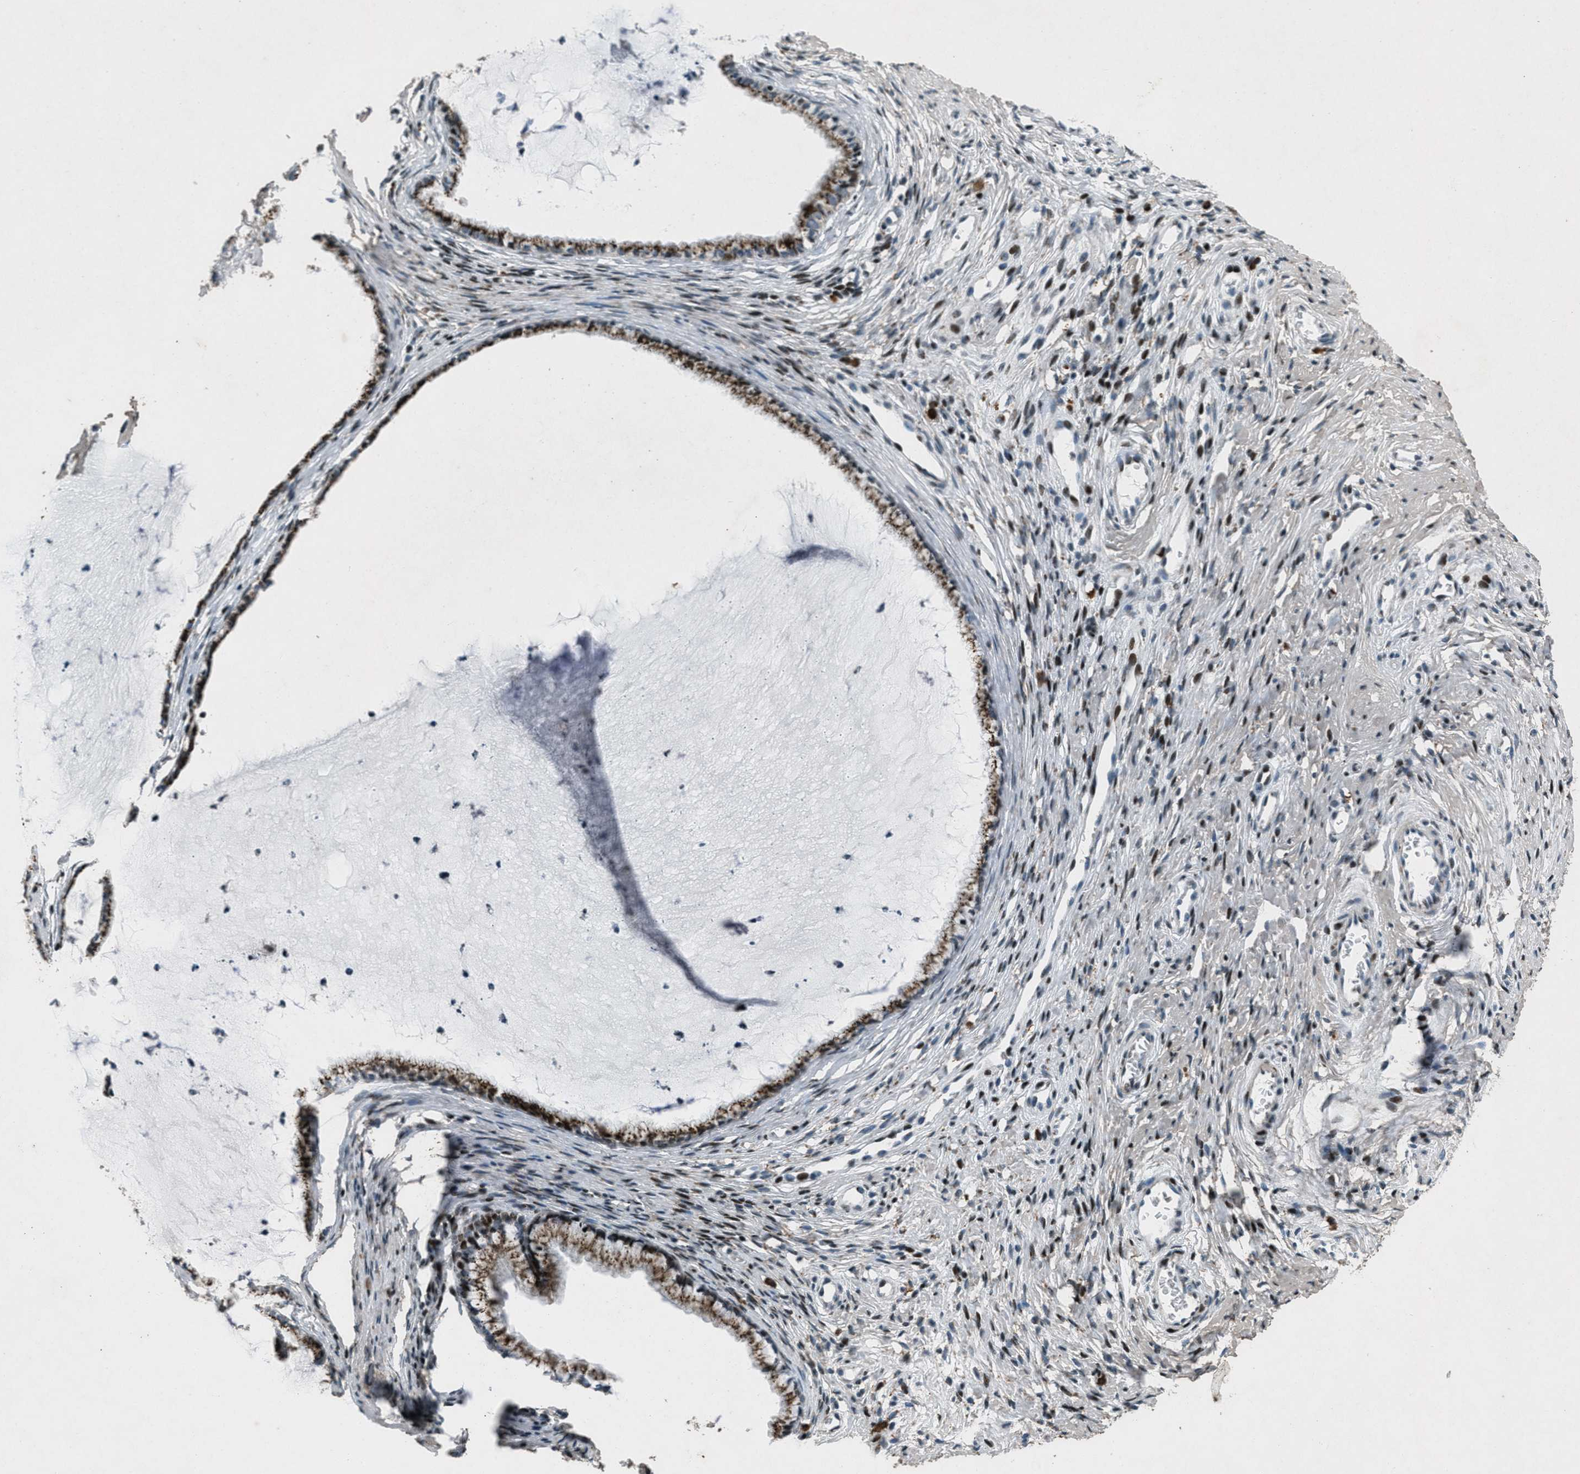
{"staining": {"intensity": "moderate", "quantity": ">75%", "location": "cytoplasmic/membranous"}, "tissue": "cervix", "cell_type": "Glandular cells", "image_type": "normal", "snomed": [{"axis": "morphology", "description": "Normal tissue, NOS"}, {"axis": "topography", "description": "Cervix"}], "caption": "DAB immunohistochemical staining of normal cervix shows moderate cytoplasmic/membranous protein positivity in about >75% of glandular cells.", "gene": "GPC6", "patient": {"sex": "female", "age": 77}}